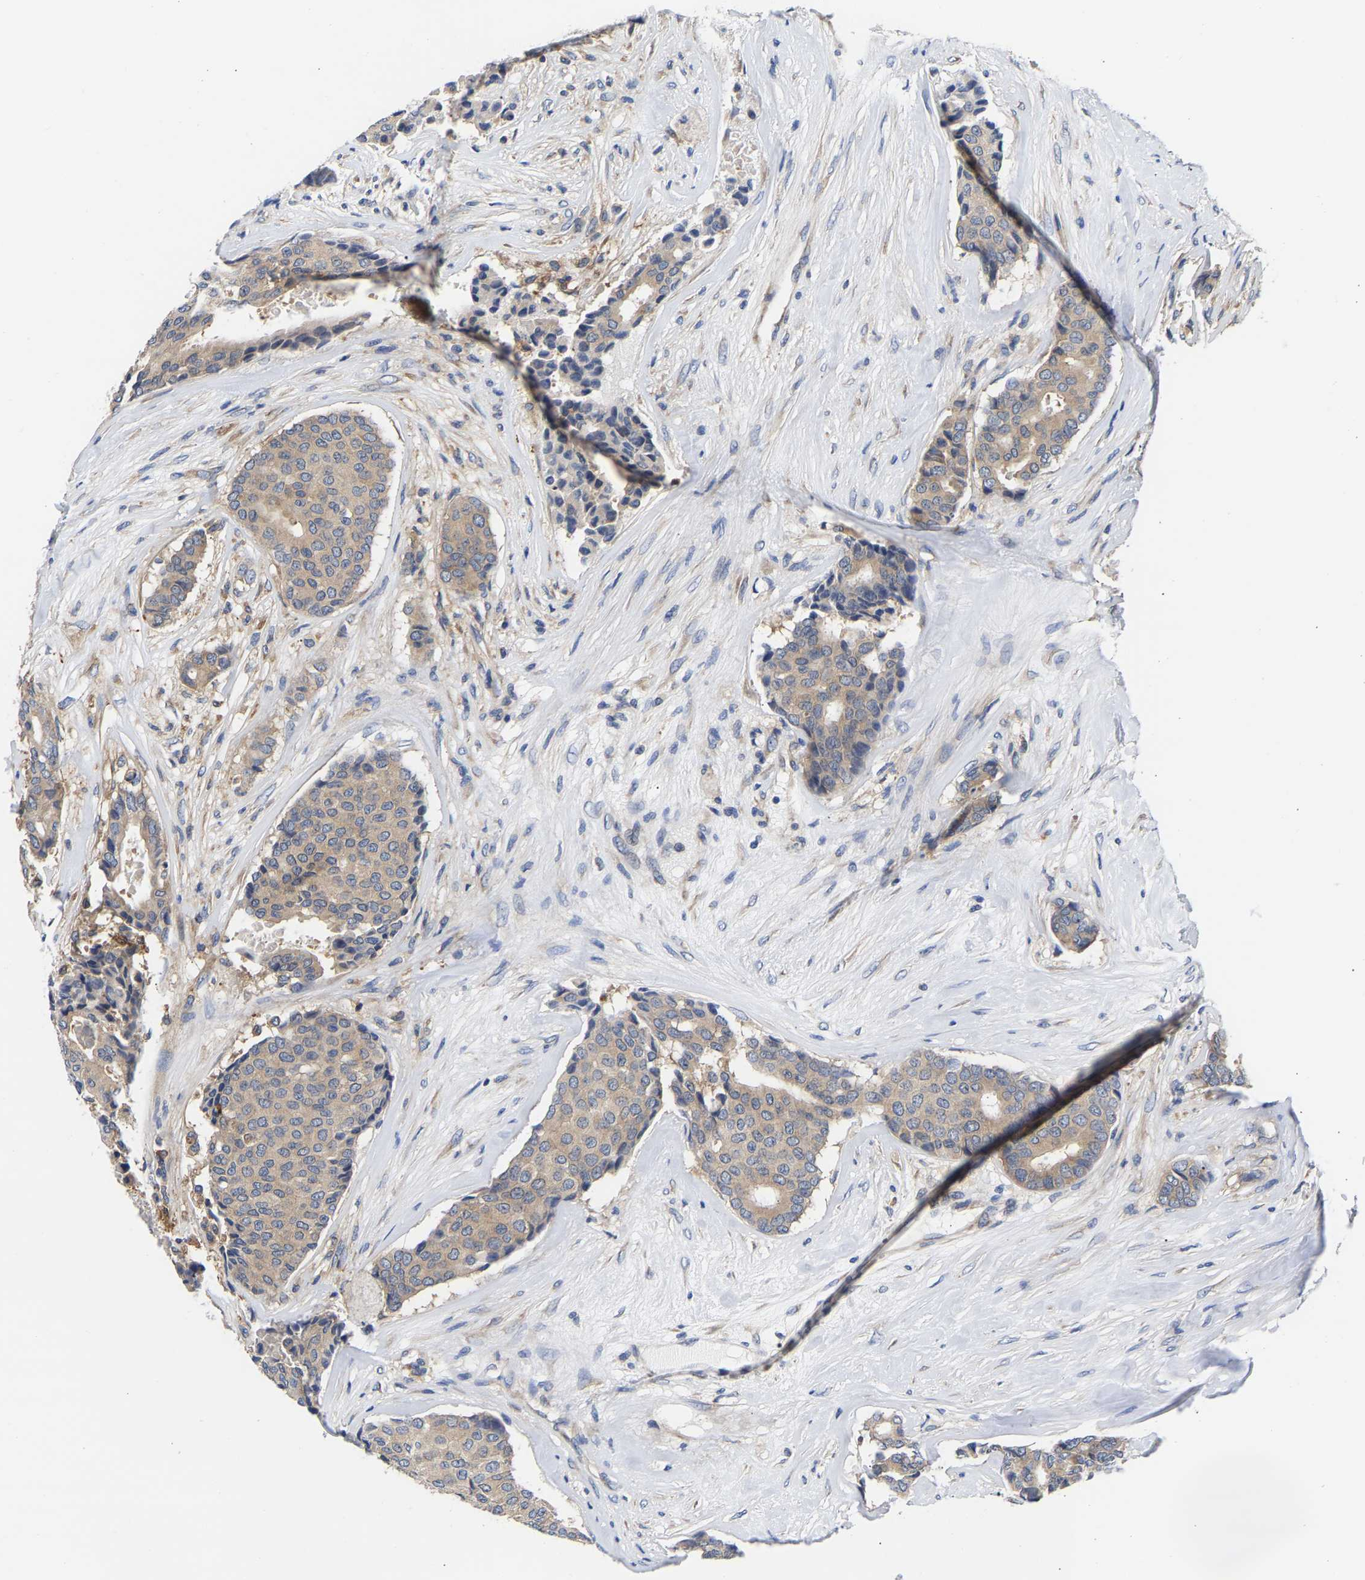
{"staining": {"intensity": "weak", "quantity": ">75%", "location": "cytoplasmic/membranous"}, "tissue": "breast cancer", "cell_type": "Tumor cells", "image_type": "cancer", "snomed": [{"axis": "morphology", "description": "Duct carcinoma"}, {"axis": "topography", "description": "Breast"}], "caption": "Tumor cells show weak cytoplasmic/membranous positivity in approximately >75% of cells in breast cancer.", "gene": "CCDC6", "patient": {"sex": "female", "age": 75}}